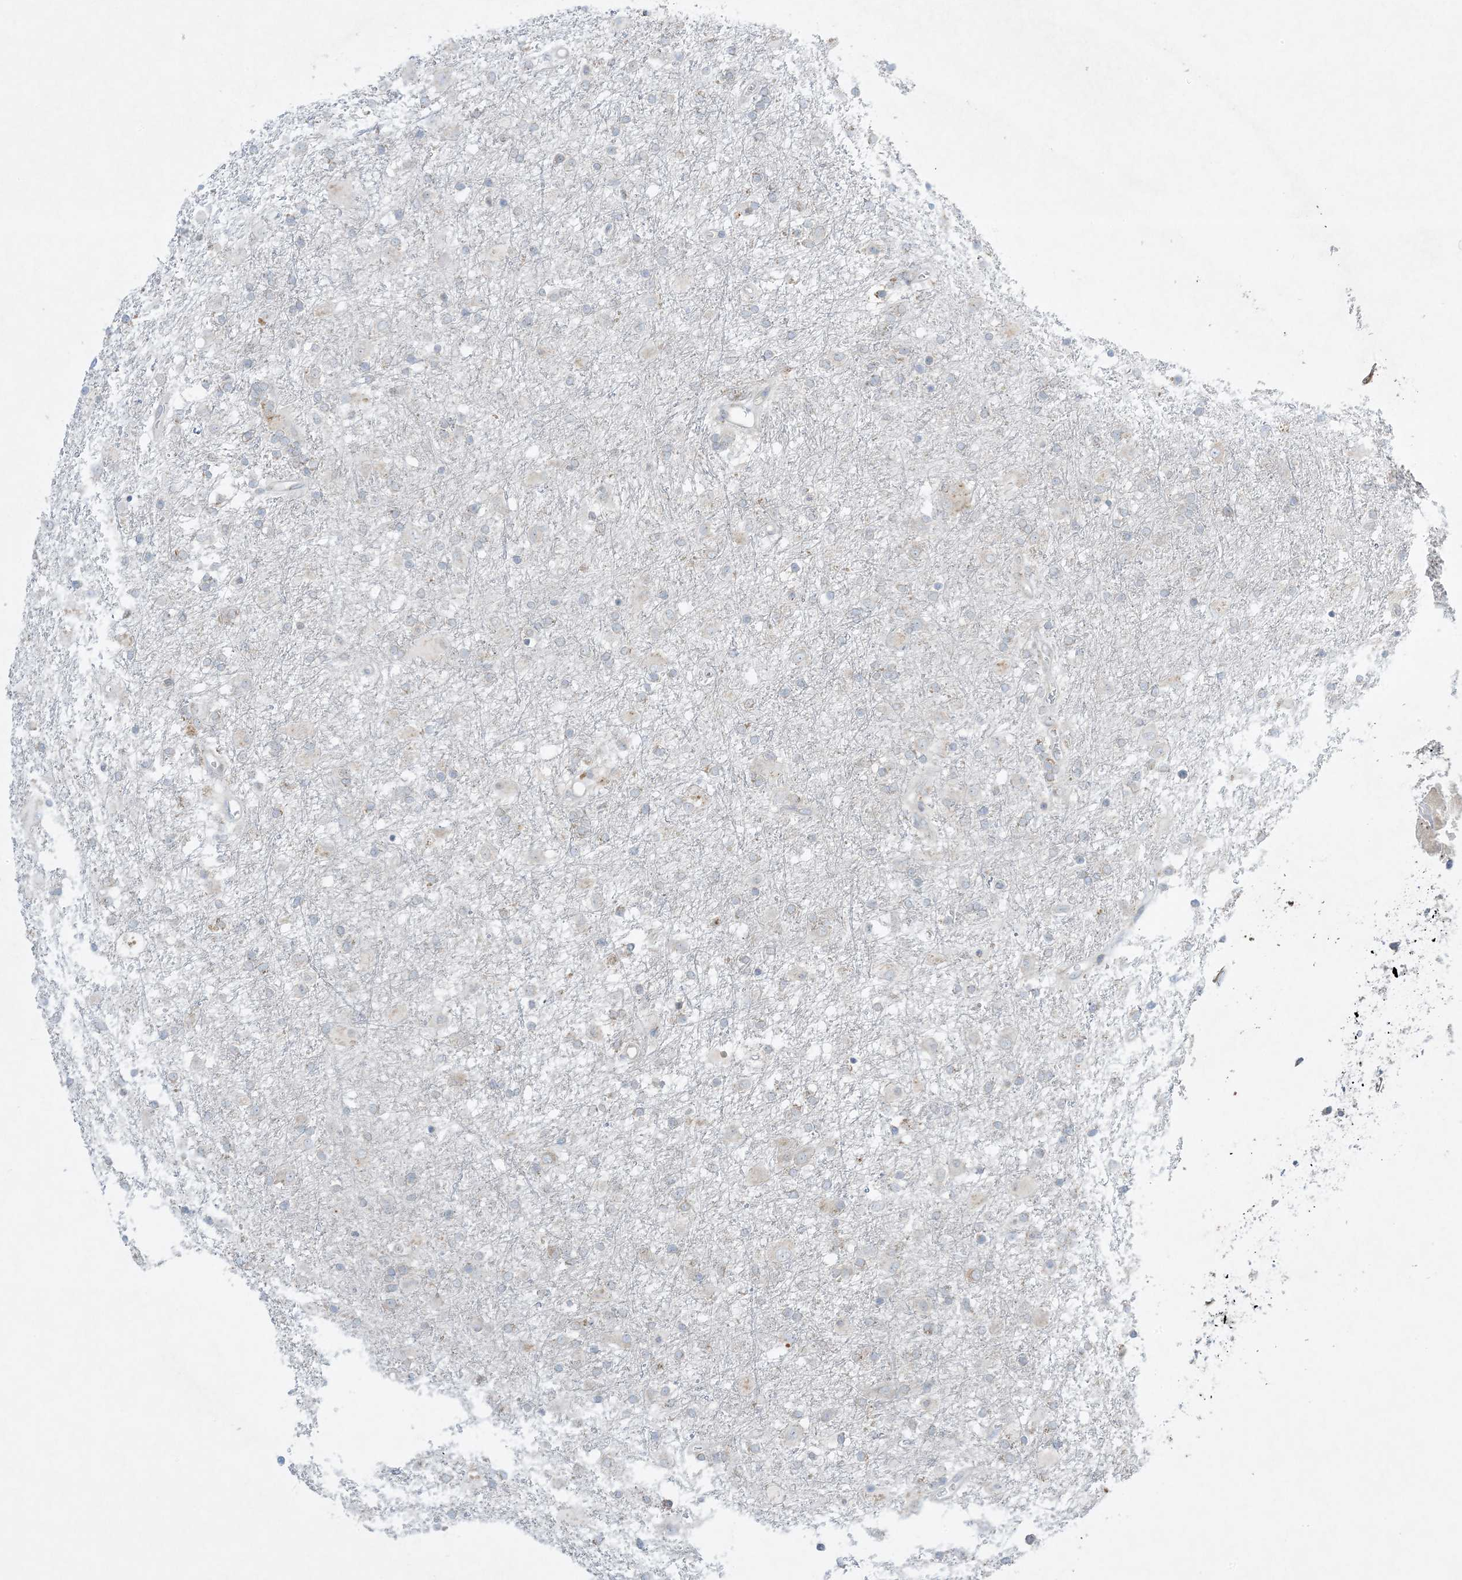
{"staining": {"intensity": "negative", "quantity": "none", "location": "none"}, "tissue": "glioma", "cell_type": "Tumor cells", "image_type": "cancer", "snomed": [{"axis": "morphology", "description": "Glioma, malignant, Low grade"}, {"axis": "topography", "description": "Brain"}], "caption": "This is an IHC image of malignant low-grade glioma. There is no staining in tumor cells.", "gene": "RPP40", "patient": {"sex": "male", "age": 65}}